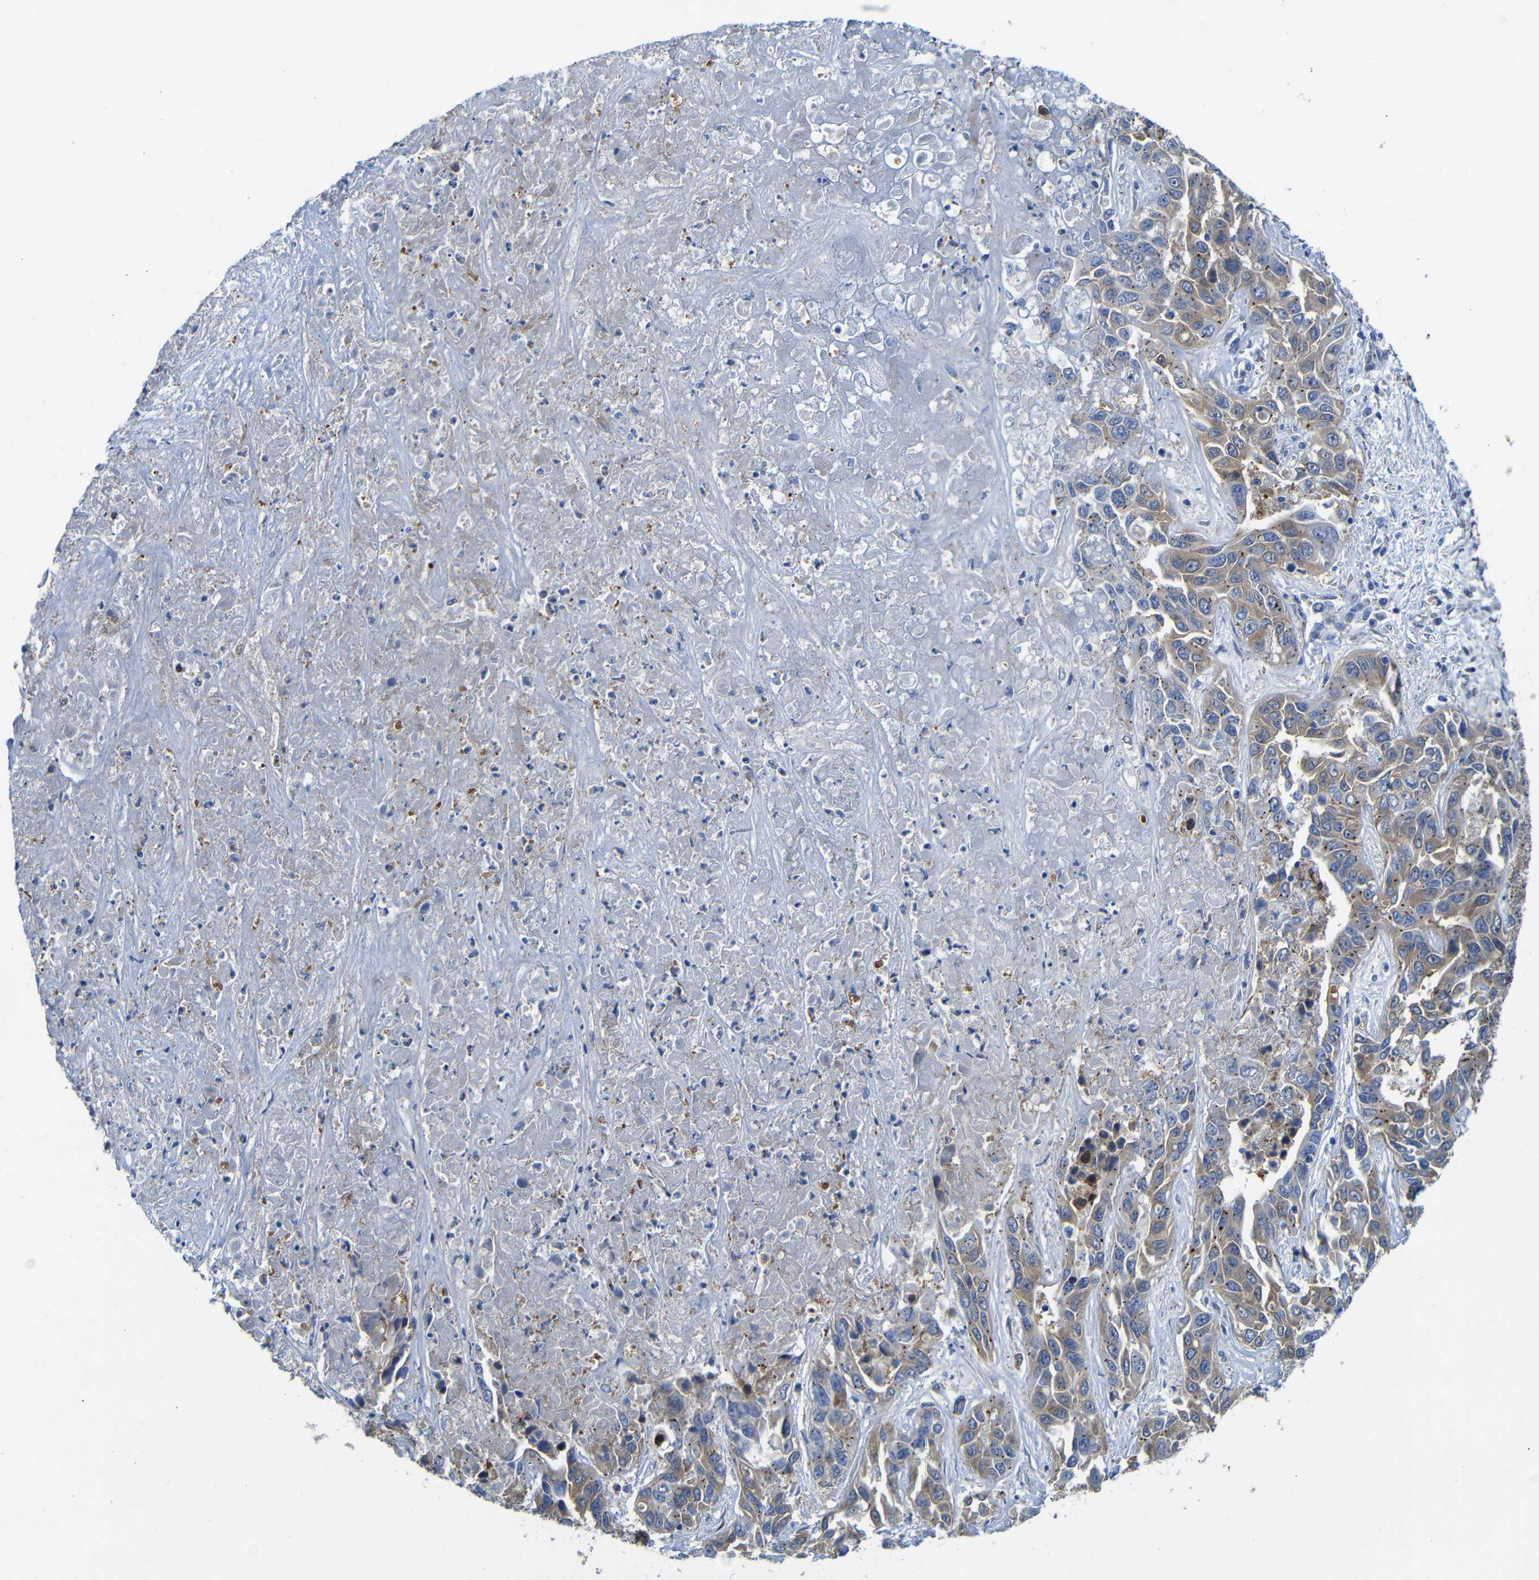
{"staining": {"intensity": "moderate", "quantity": ">75%", "location": "cytoplasmic/membranous"}, "tissue": "liver cancer", "cell_type": "Tumor cells", "image_type": "cancer", "snomed": [{"axis": "morphology", "description": "Cholangiocarcinoma"}, {"axis": "topography", "description": "Liver"}], "caption": "Liver cholangiocarcinoma stained with DAB IHC exhibits medium levels of moderate cytoplasmic/membranous positivity in approximately >75% of tumor cells.", "gene": "DDRGK1", "patient": {"sex": "female", "age": 52}}